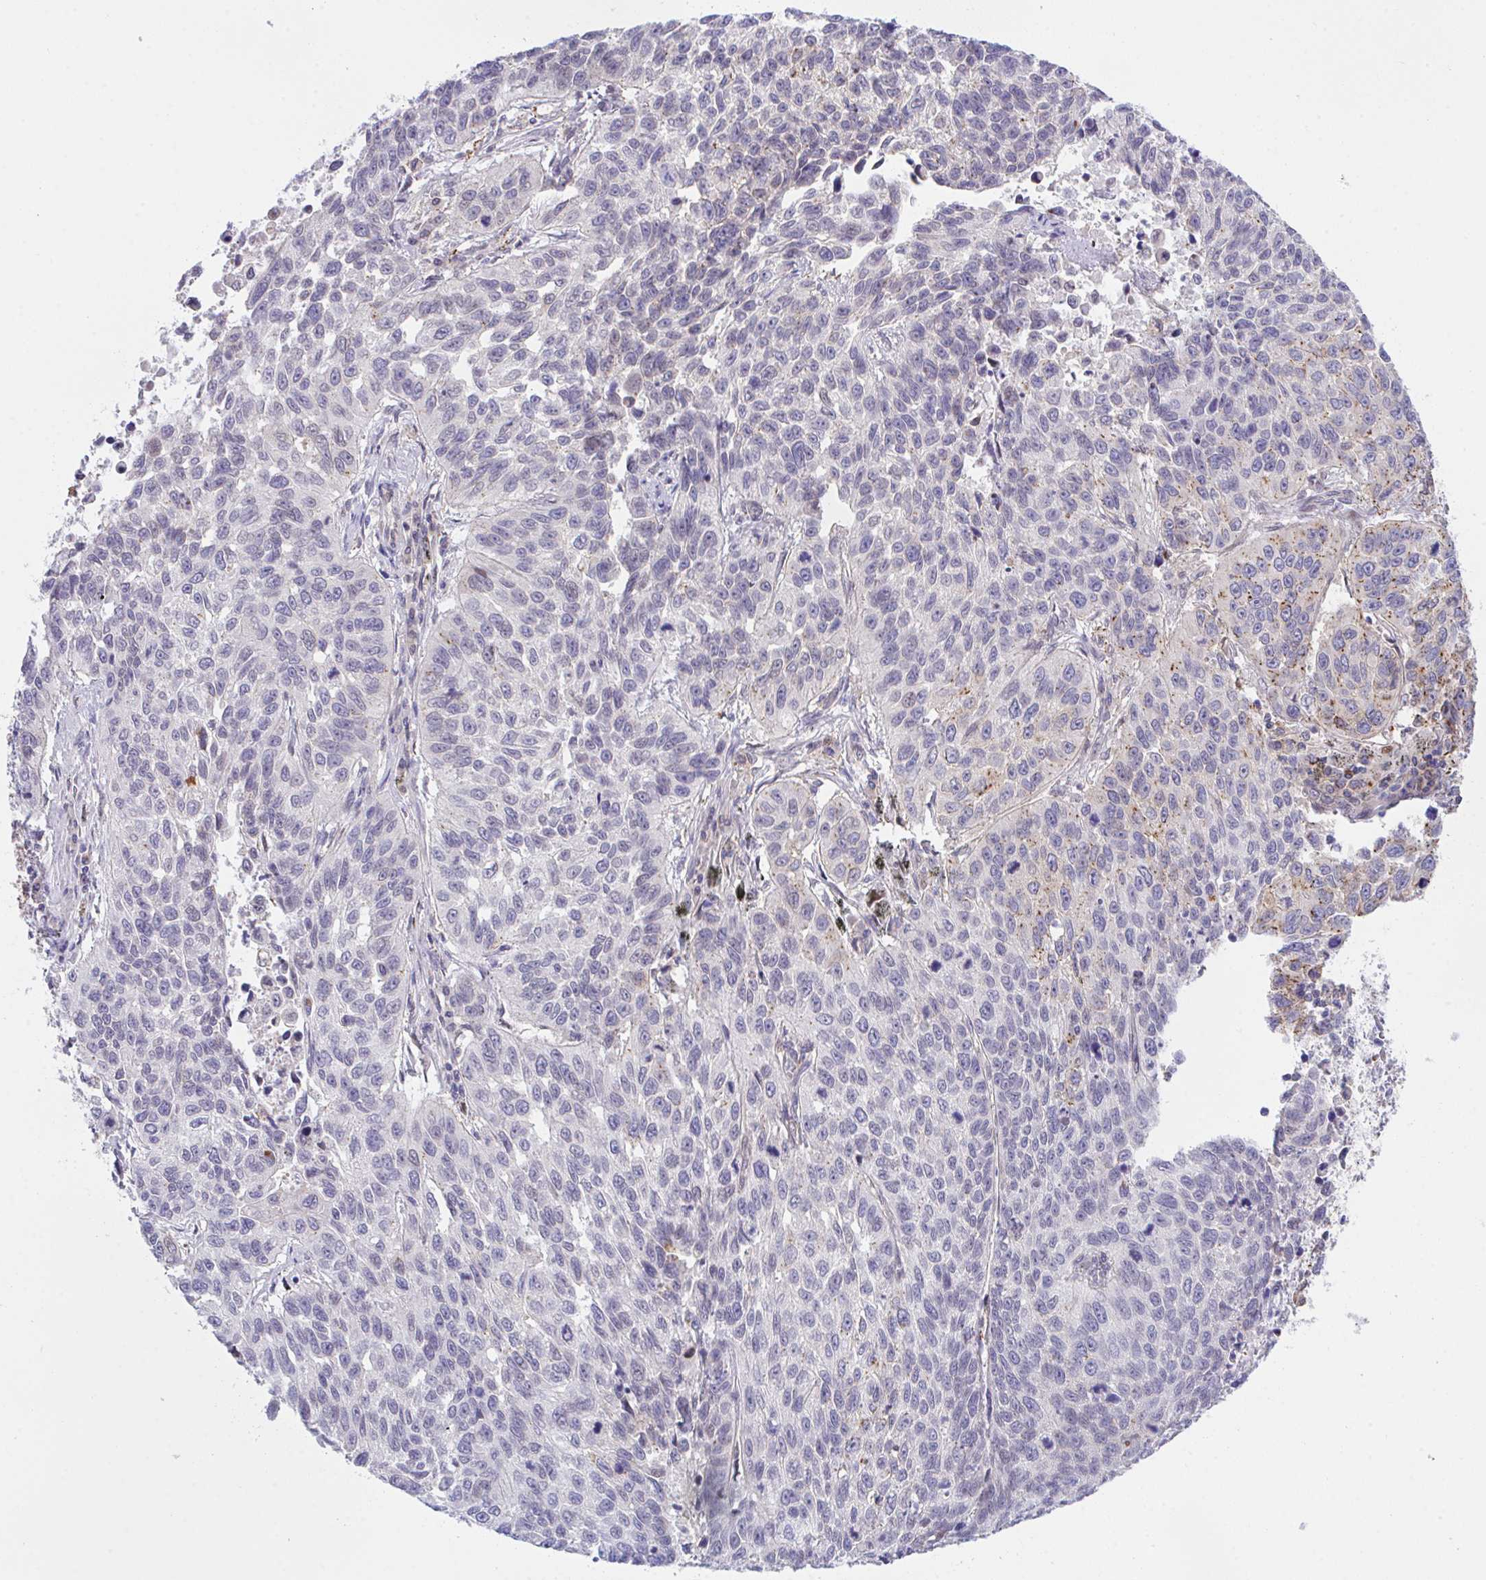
{"staining": {"intensity": "weak", "quantity": "<25%", "location": "cytoplasmic/membranous"}, "tissue": "lung cancer", "cell_type": "Tumor cells", "image_type": "cancer", "snomed": [{"axis": "morphology", "description": "Squamous cell carcinoma, NOS"}, {"axis": "topography", "description": "Lung"}], "caption": "This is an immunohistochemistry micrograph of human lung cancer. There is no expression in tumor cells.", "gene": "ZBED3", "patient": {"sex": "male", "age": 62}}